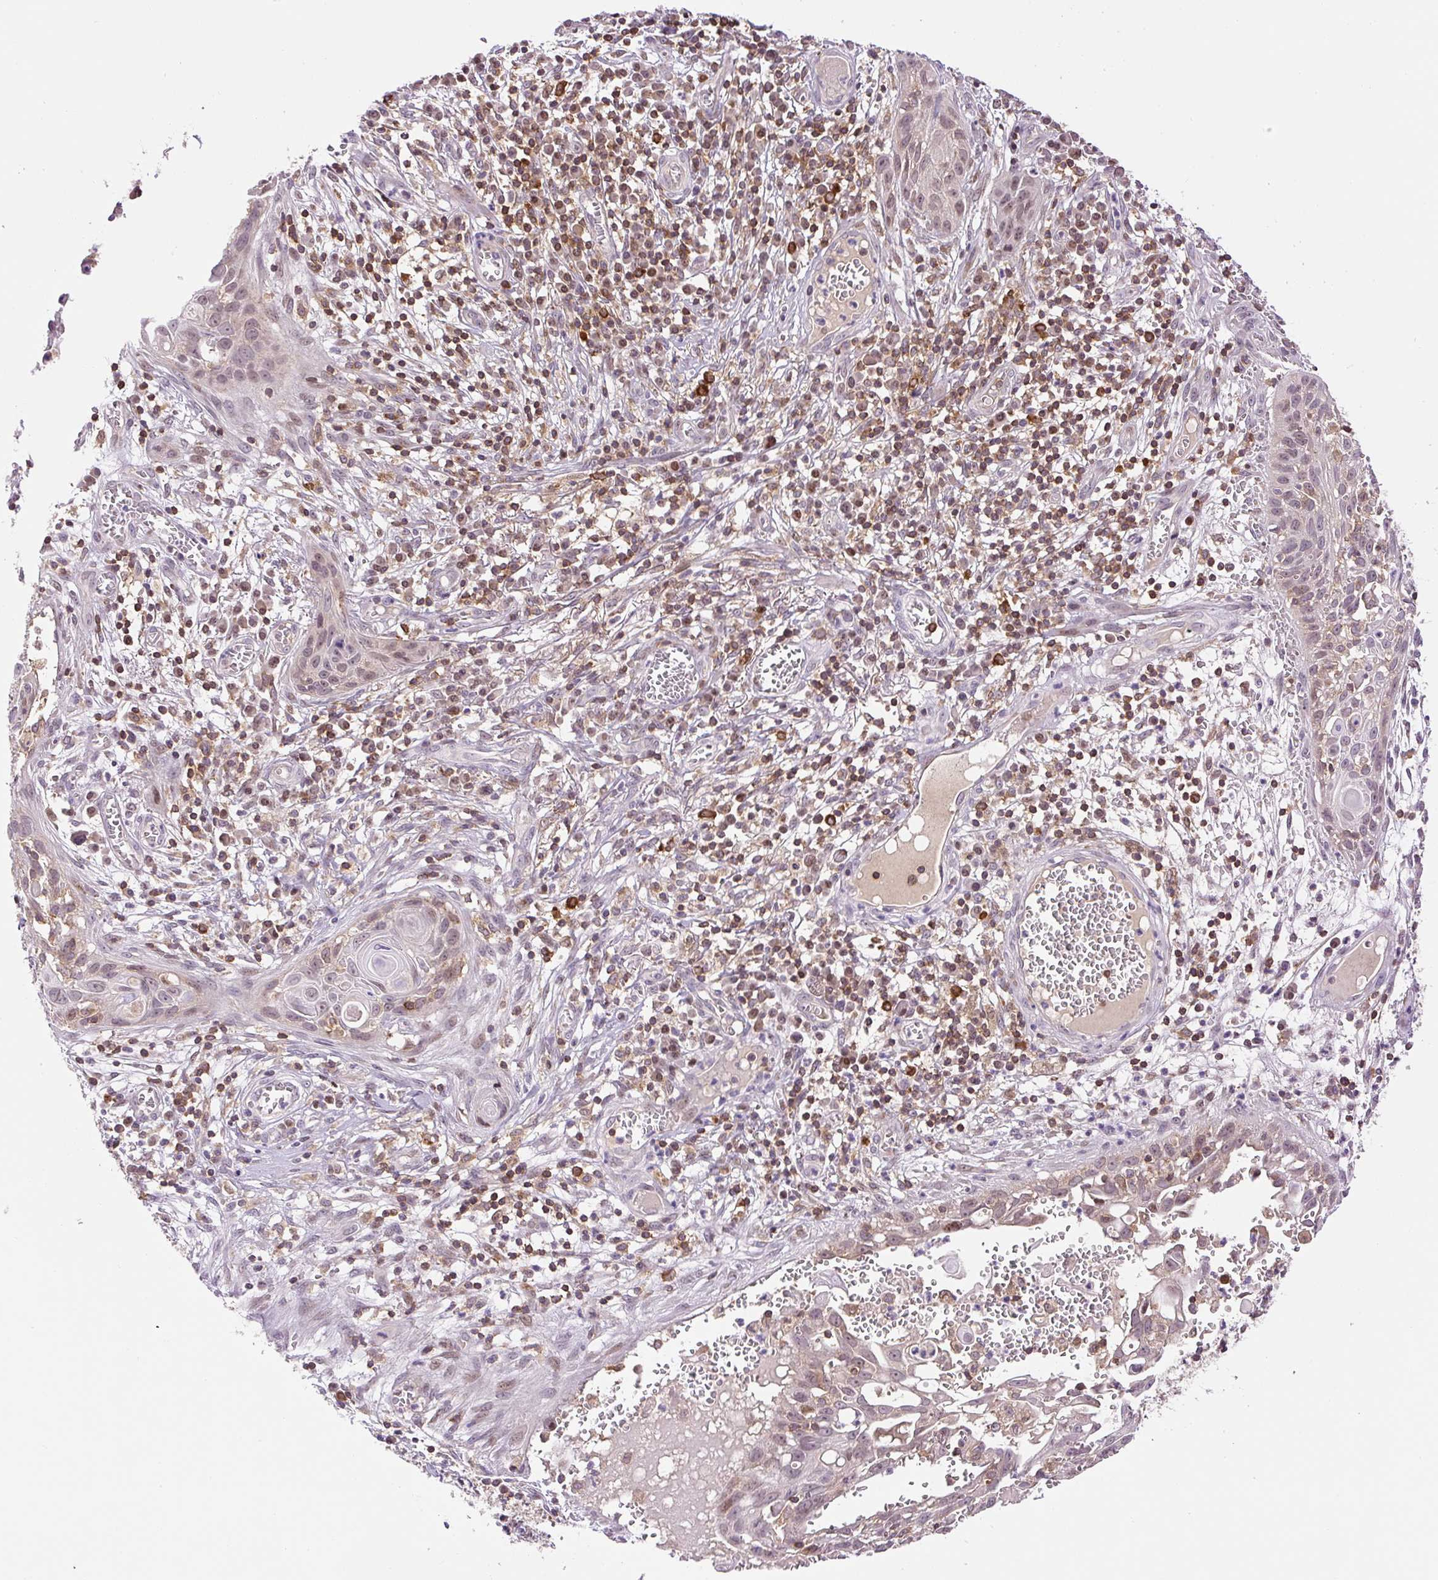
{"staining": {"intensity": "weak", "quantity": ">75%", "location": "nuclear"}, "tissue": "skin cancer", "cell_type": "Tumor cells", "image_type": "cancer", "snomed": [{"axis": "morphology", "description": "Squamous cell carcinoma, NOS"}, {"axis": "topography", "description": "Skin"}, {"axis": "topography", "description": "Vulva"}], "caption": "IHC (DAB) staining of human squamous cell carcinoma (skin) demonstrates weak nuclear protein staining in about >75% of tumor cells. The staining was performed using DAB (3,3'-diaminobenzidine) to visualize the protein expression in brown, while the nuclei were stained in blue with hematoxylin (Magnification: 20x).", "gene": "CARD11", "patient": {"sex": "female", "age": 83}}